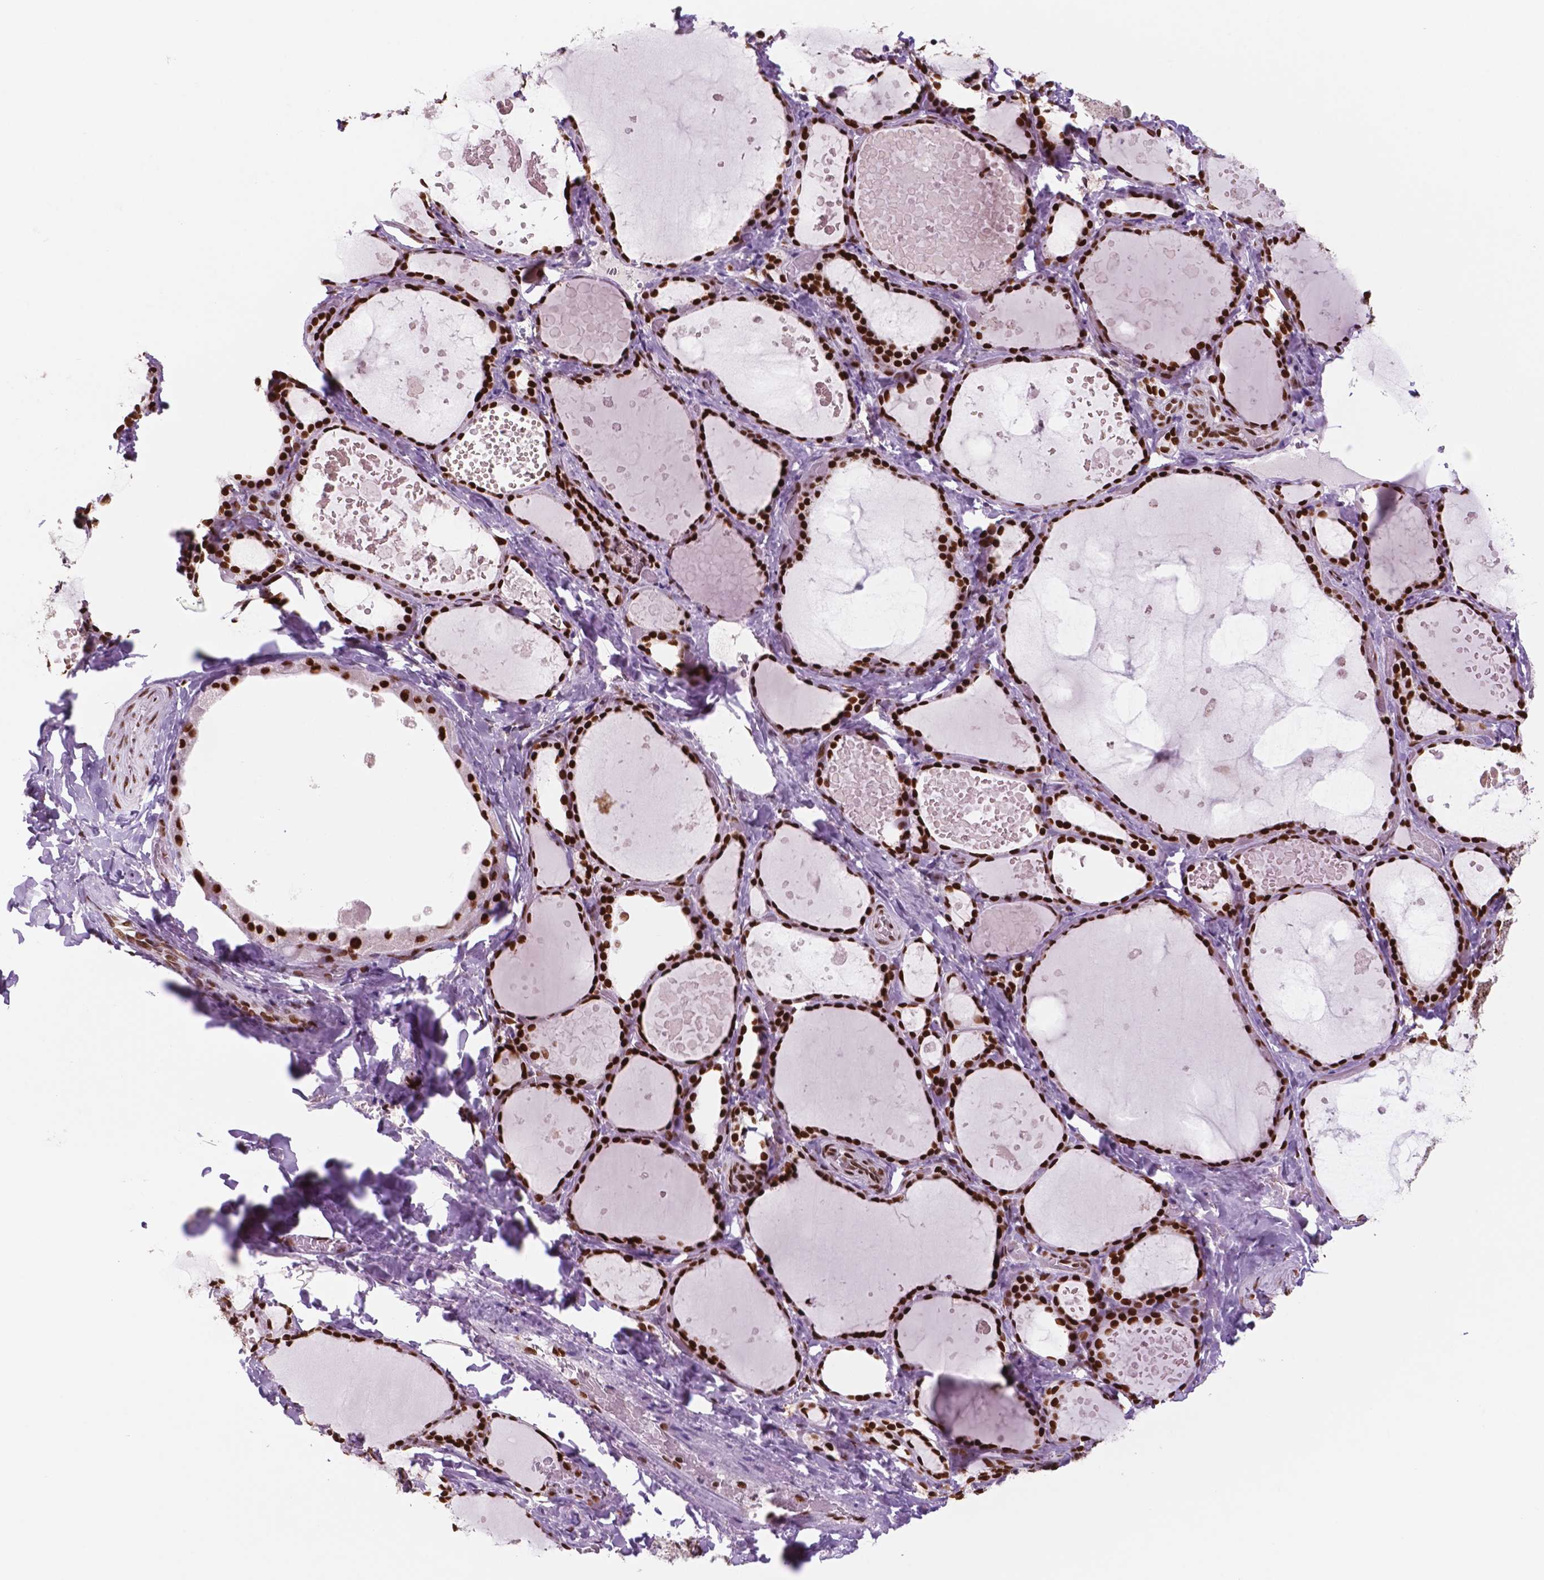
{"staining": {"intensity": "strong", "quantity": ">75%", "location": "nuclear"}, "tissue": "thyroid gland", "cell_type": "Glandular cells", "image_type": "normal", "snomed": [{"axis": "morphology", "description": "Normal tissue, NOS"}, {"axis": "topography", "description": "Thyroid gland"}], "caption": "Glandular cells demonstrate strong nuclear staining in approximately >75% of cells in unremarkable thyroid gland.", "gene": "MSH6", "patient": {"sex": "female", "age": 56}}